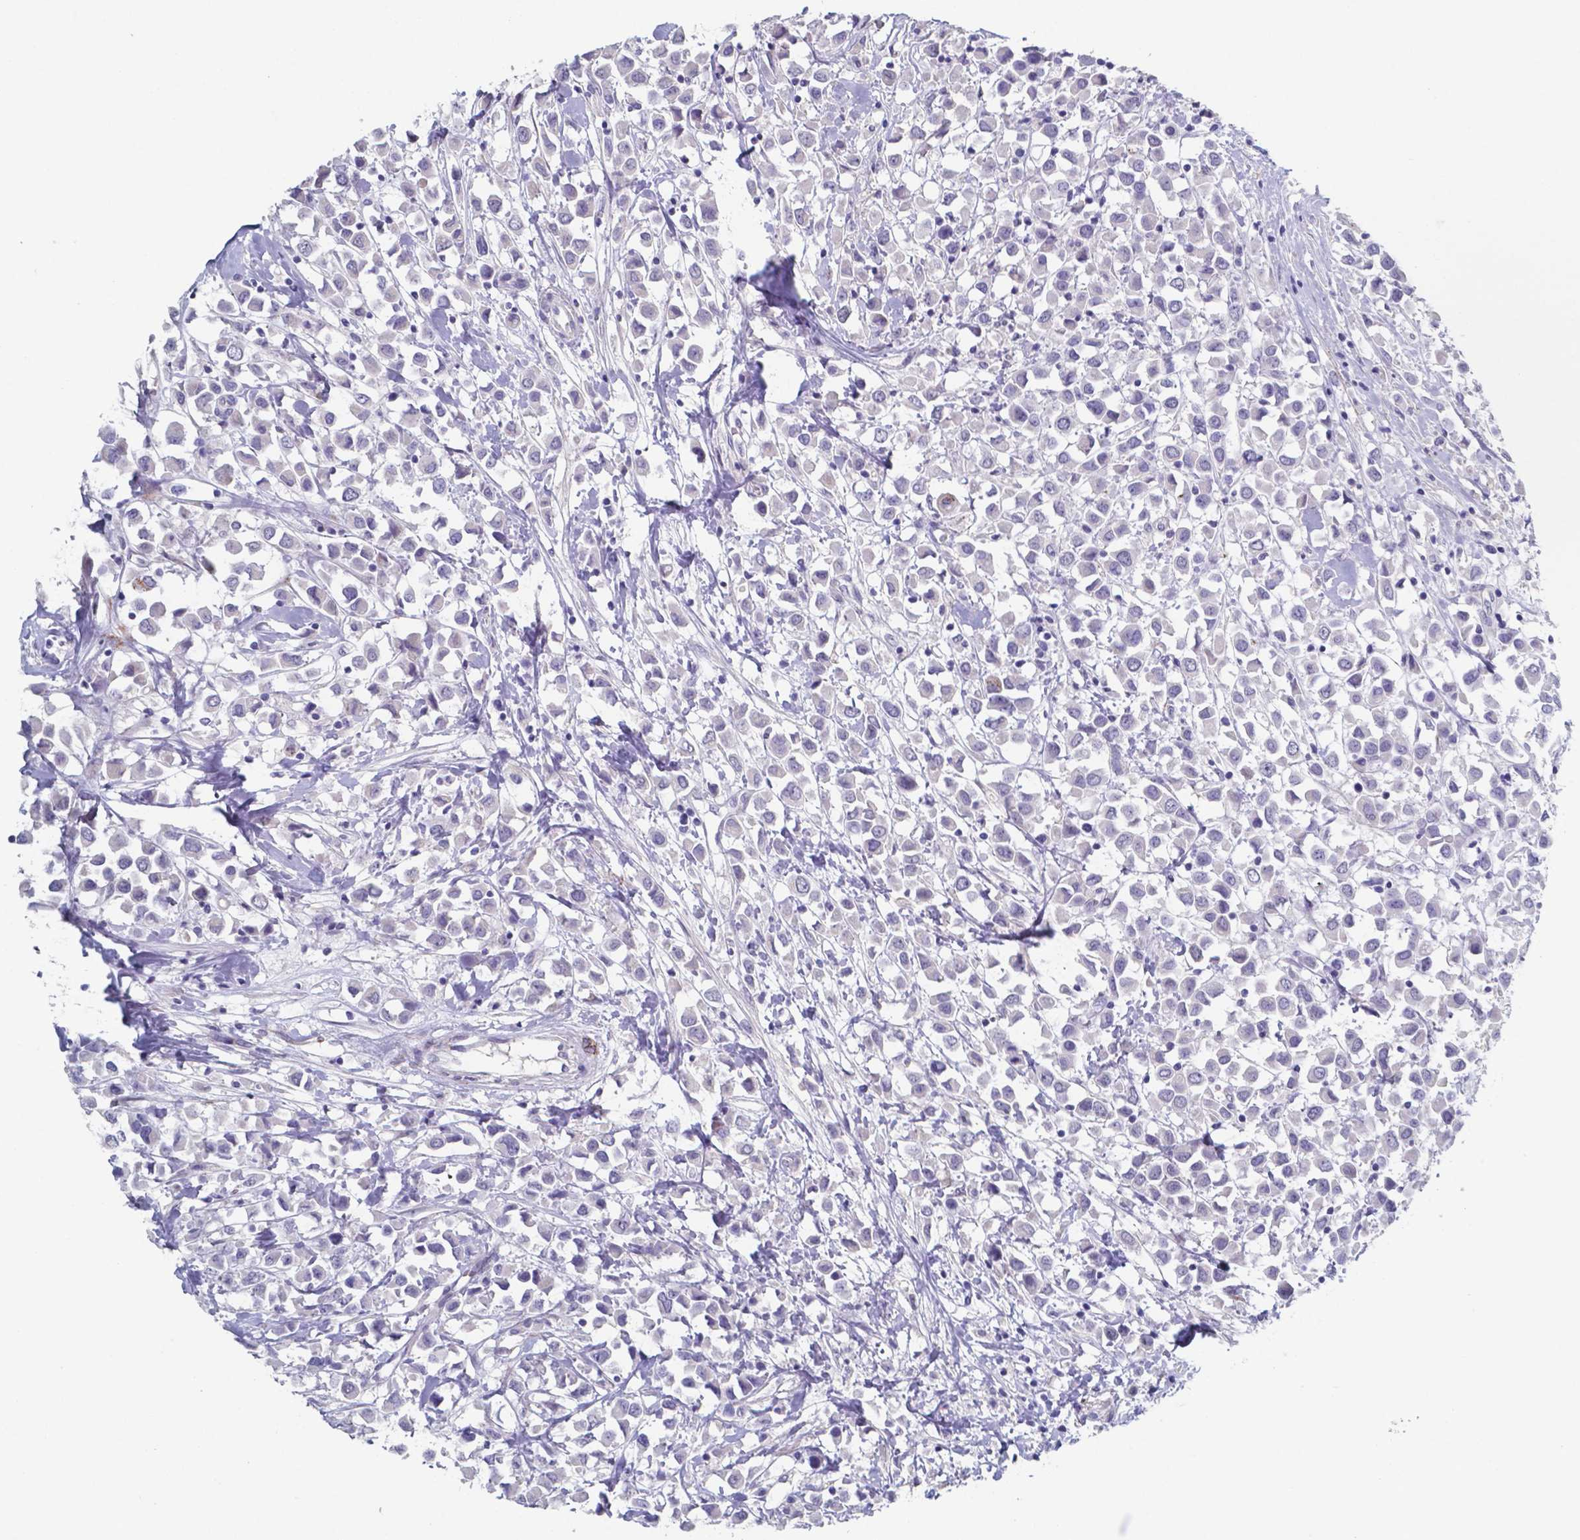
{"staining": {"intensity": "negative", "quantity": "none", "location": "none"}, "tissue": "breast cancer", "cell_type": "Tumor cells", "image_type": "cancer", "snomed": [{"axis": "morphology", "description": "Duct carcinoma"}, {"axis": "topography", "description": "Breast"}], "caption": "High power microscopy micrograph of an IHC image of breast invasive ductal carcinoma, revealing no significant expression in tumor cells.", "gene": "PLA2R1", "patient": {"sex": "female", "age": 61}}